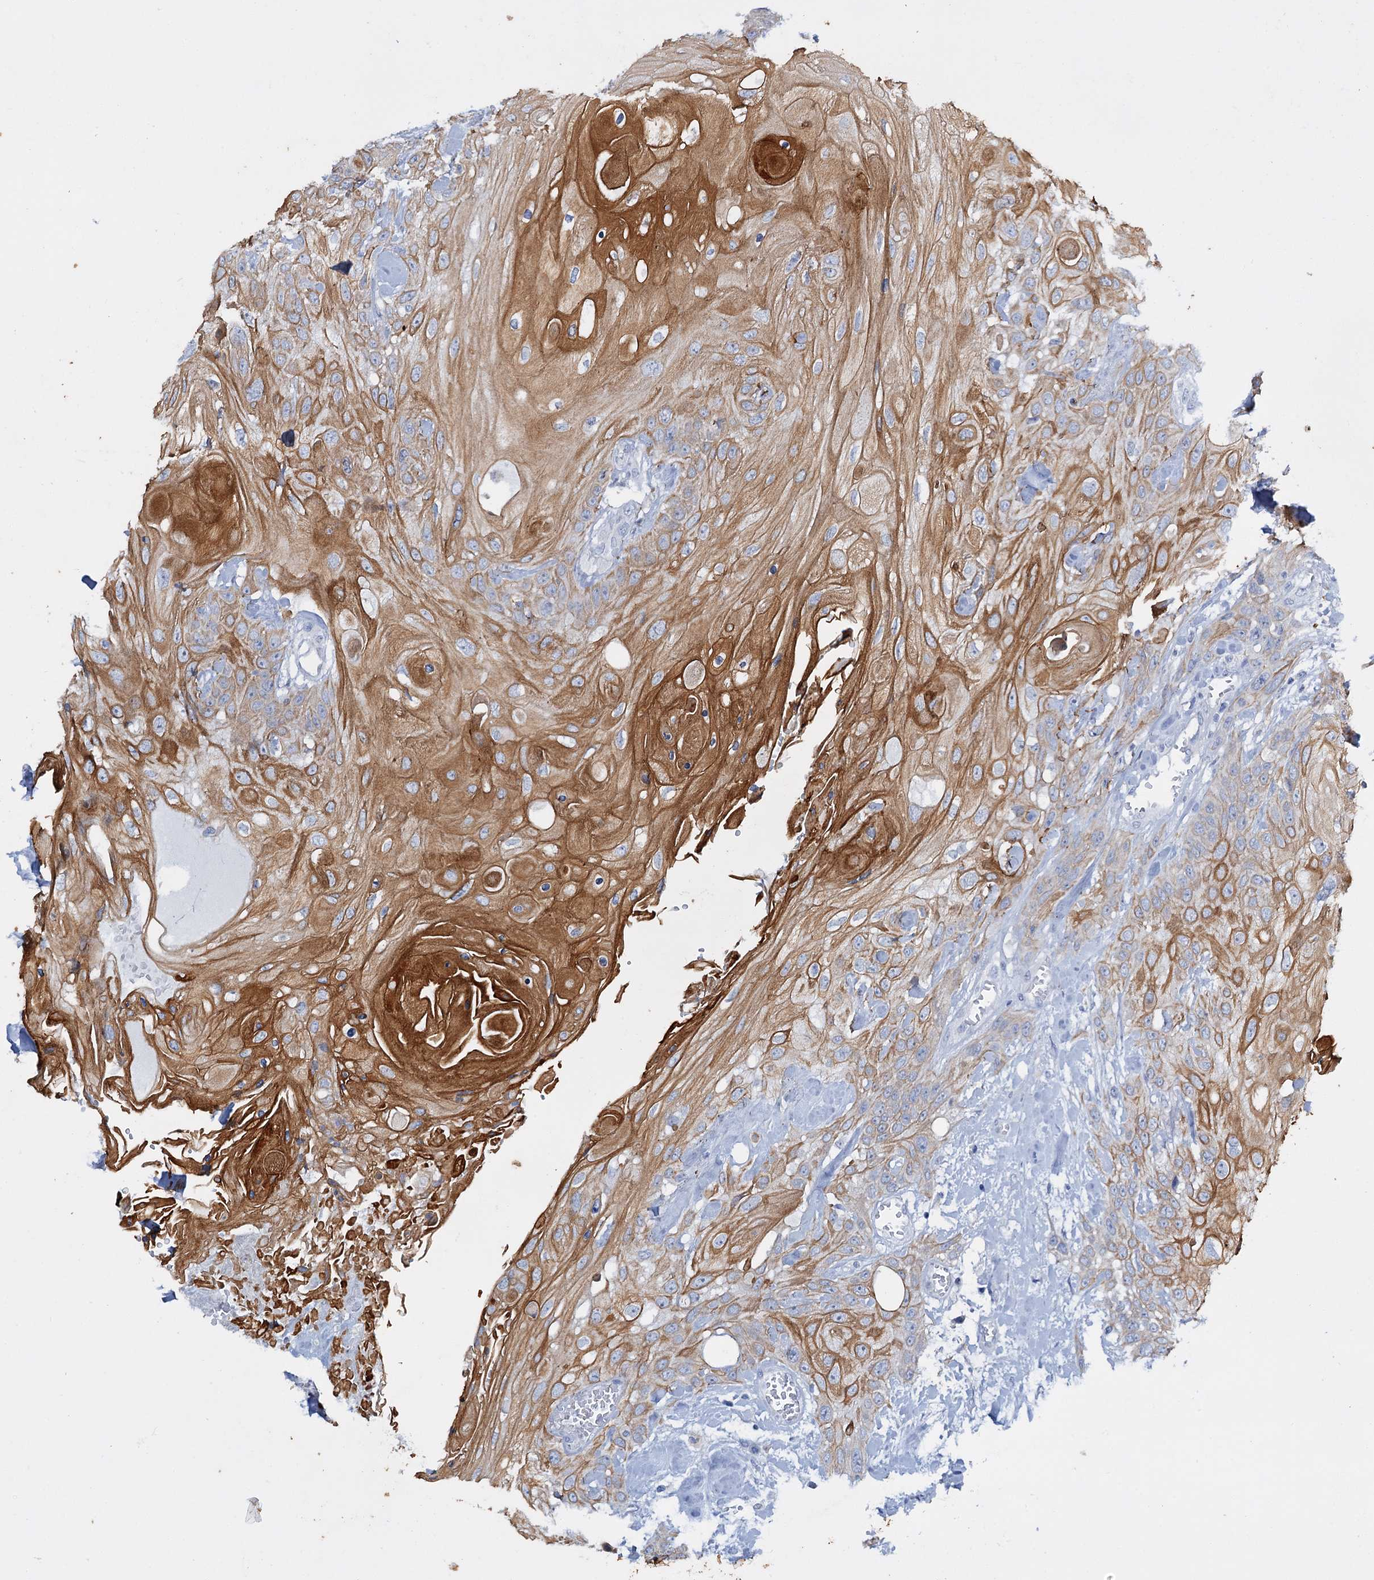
{"staining": {"intensity": "moderate", "quantity": "25%-75%", "location": "cytoplasmic/membranous"}, "tissue": "head and neck cancer", "cell_type": "Tumor cells", "image_type": "cancer", "snomed": [{"axis": "morphology", "description": "Squamous cell carcinoma, NOS"}, {"axis": "topography", "description": "Head-Neck"}], "caption": "About 25%-75% of tumor cells in human head and neck cancer demonstrate moderate cytoplasmic/membranous protein staining as visualized by brown immunohistochemical staining.", "gene": "FAAP20", "patient": {"sex": "female", "age": 43}}